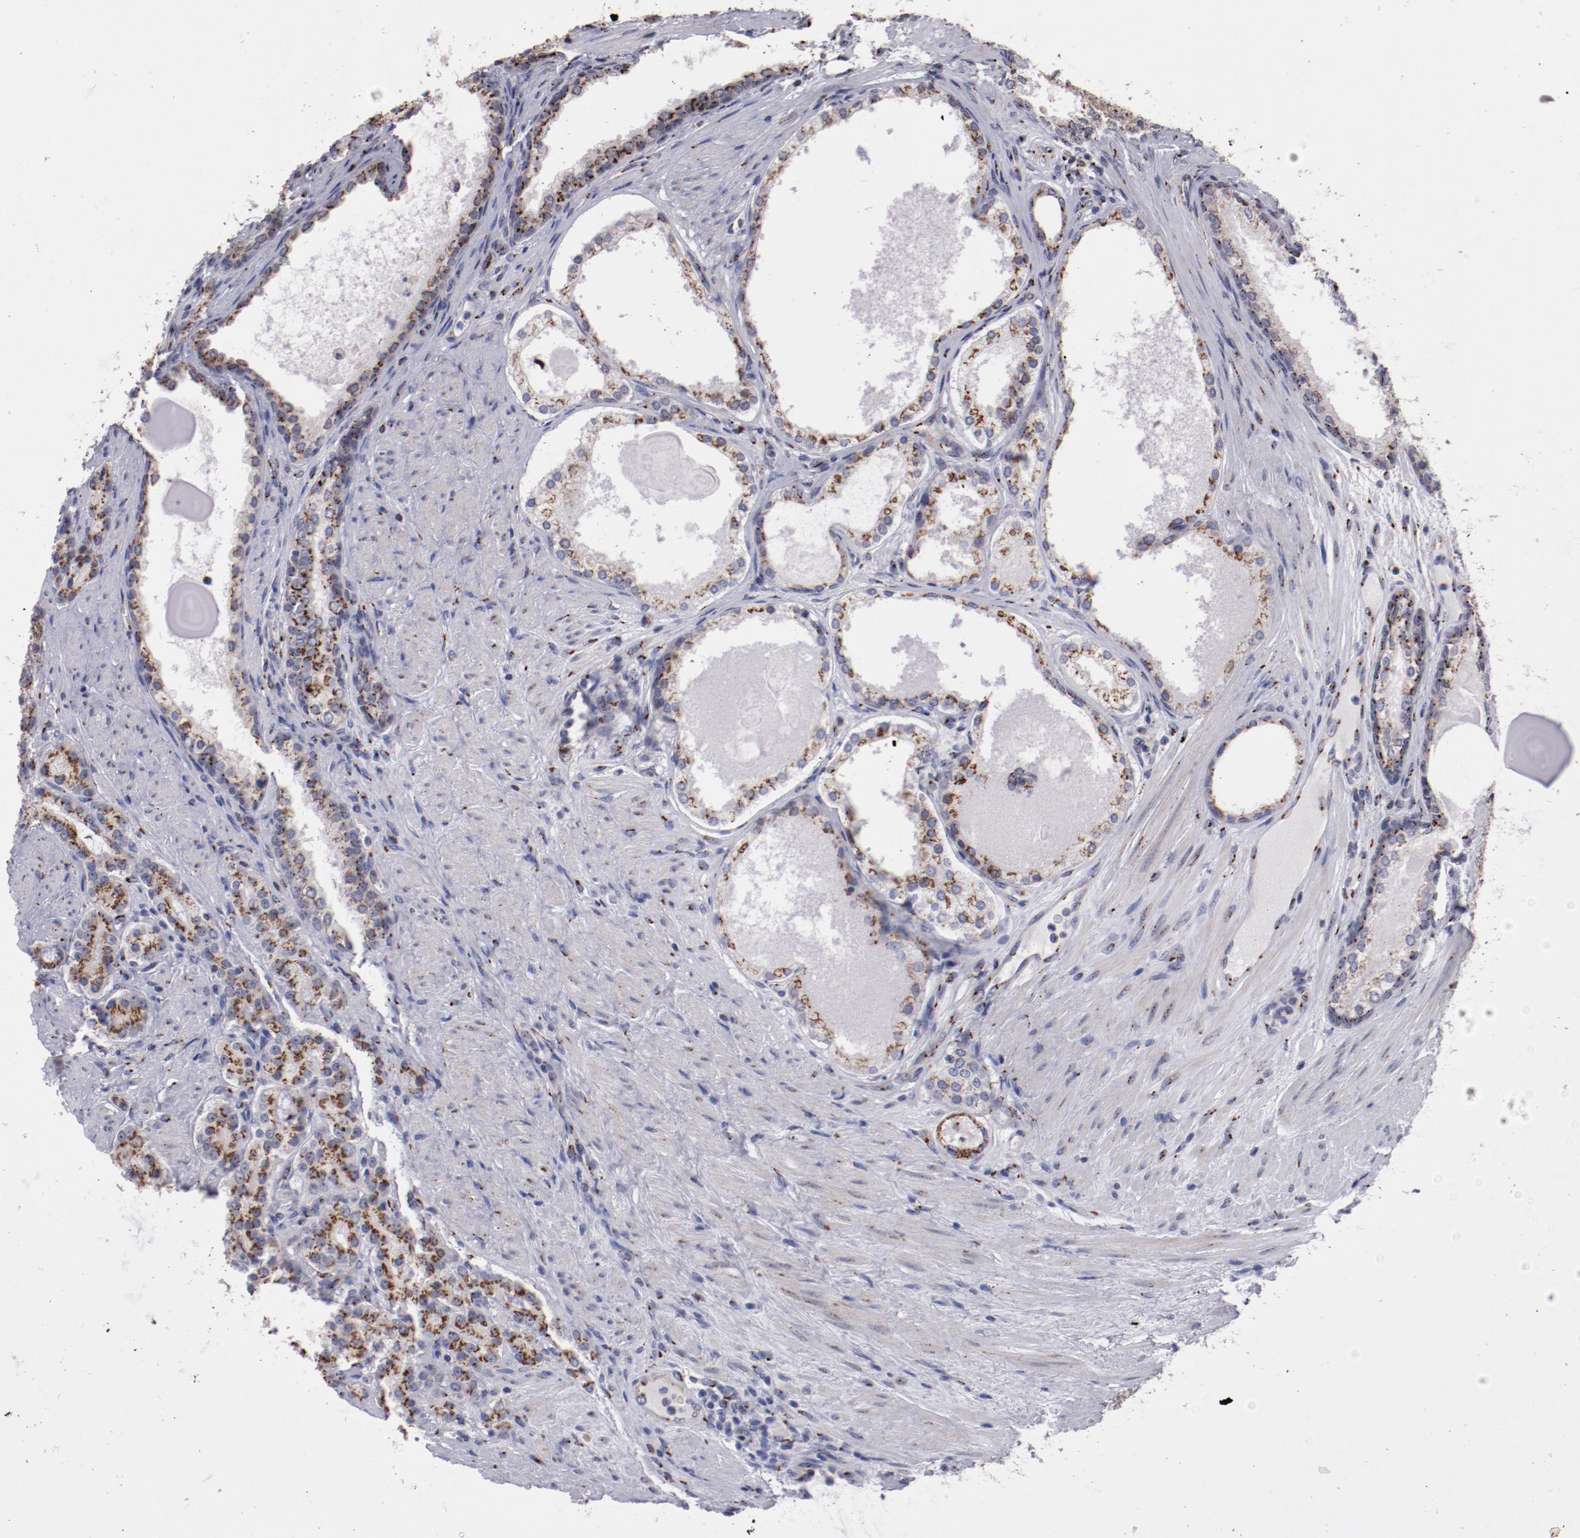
{"staining": {"intensity": "strong", "quantity": ">75%", "location": "cytoplasmic/membranous"}, "tissue": "prostate cancer", "cell_type": "Tumor cells", "image_type": "cancer", "snomed": [{"axis": "morphology", "description": "Adenocarcinoma, Medium grade"}, {"axis": "topography", "description": "Prostate"}], "caption": "Tumor cells show high levels of strong cytoplasmic/membranous positivity in about >75% of cells in prostate cancer (medium-grade adenocarcinoma). (IHC, brightfield microscopy, high magnification).", "gene": "GOLIM4", "patient": {"sex": "male", "age": 72}}